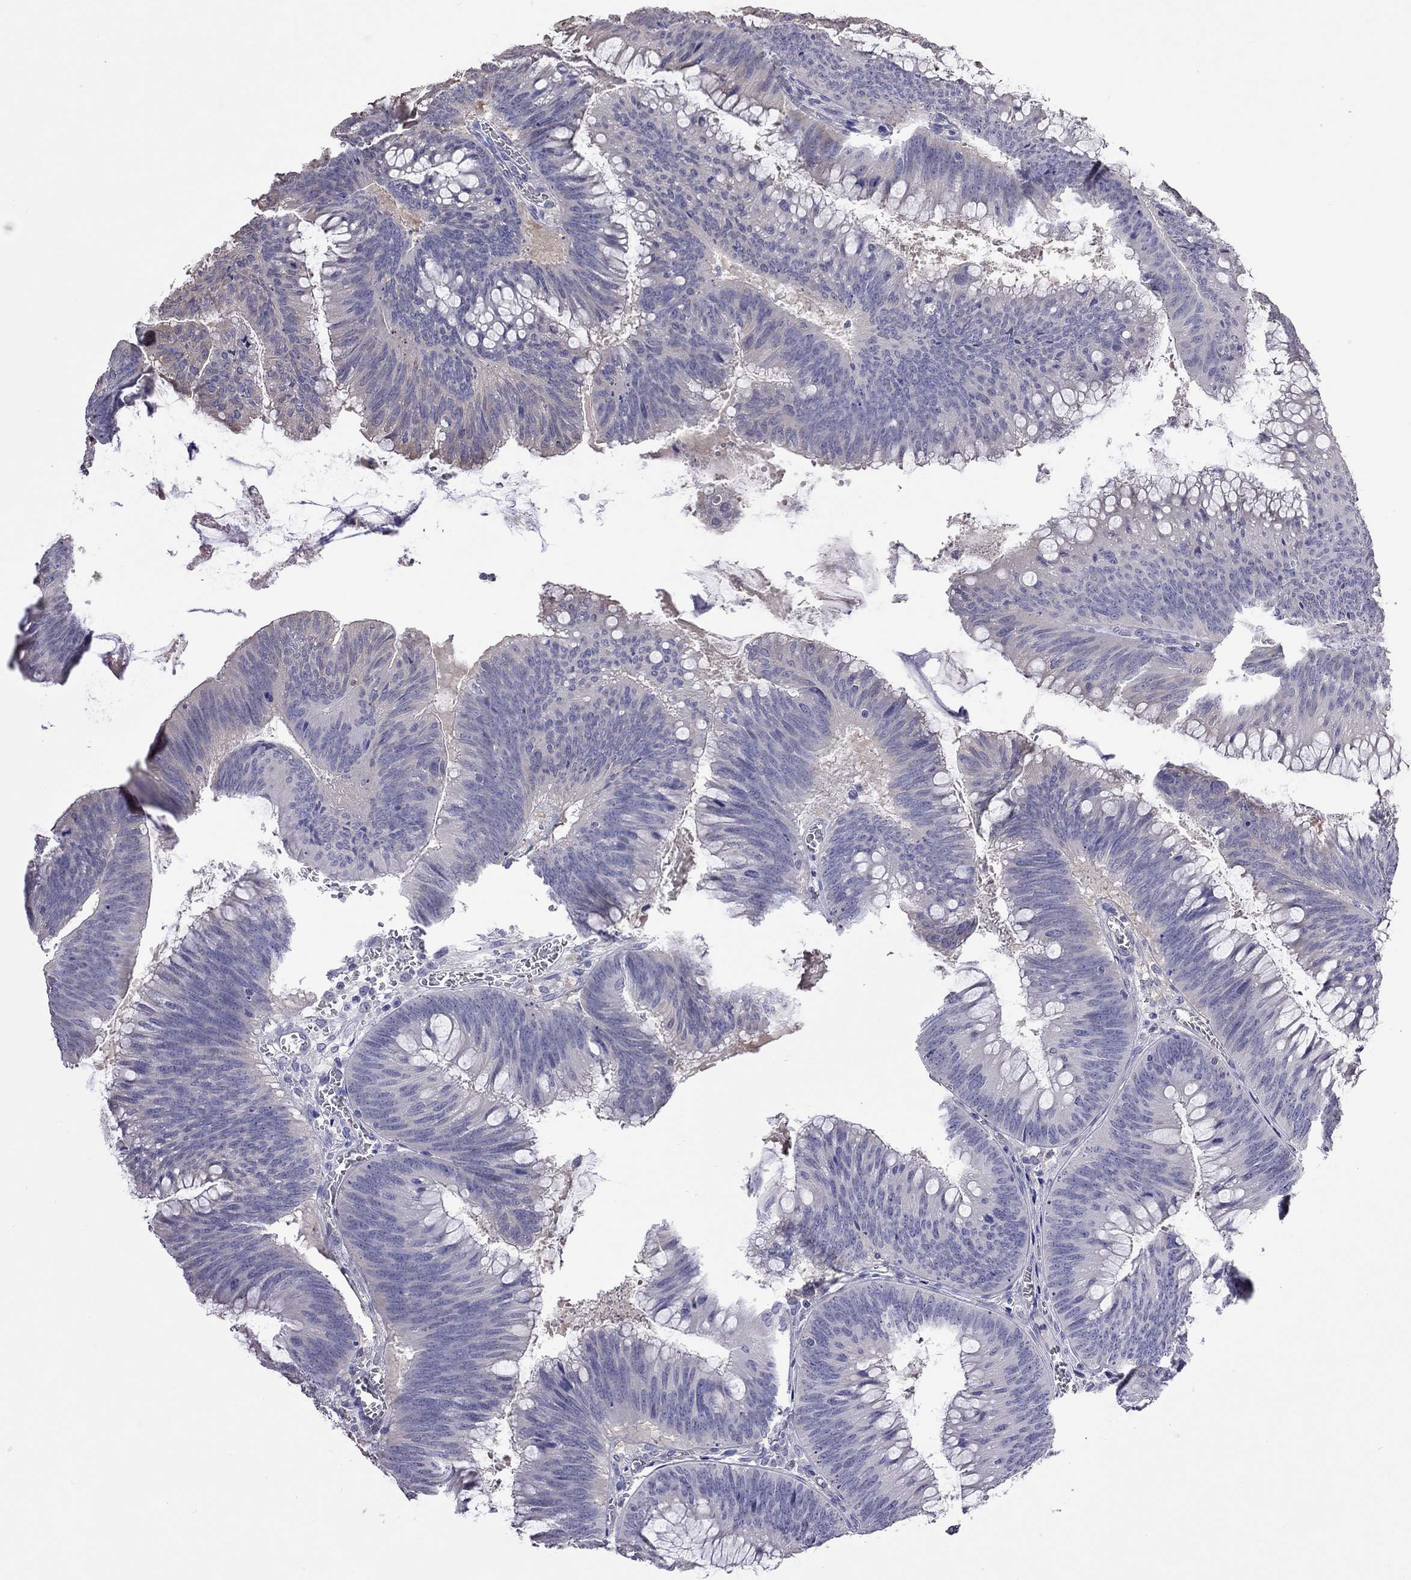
{"staining": {"intensity": "negative", "quantity": "none", "location": "none"}, "tissue": "colorectal cancer", "cell_type": "Tumor cells", "image_type": "cancer", "snomed": [{"axis": "morphology", "description": "Adenocarcinoma, NOS"}, {"axis": "topography", "description": "Rectum"}], "caption": "Image shows no protein staining in tumor cells of colorectal adenocarcinoma tissue.", "gene": "FEZ1", "patient": {"sex": "female", "age": 72}}